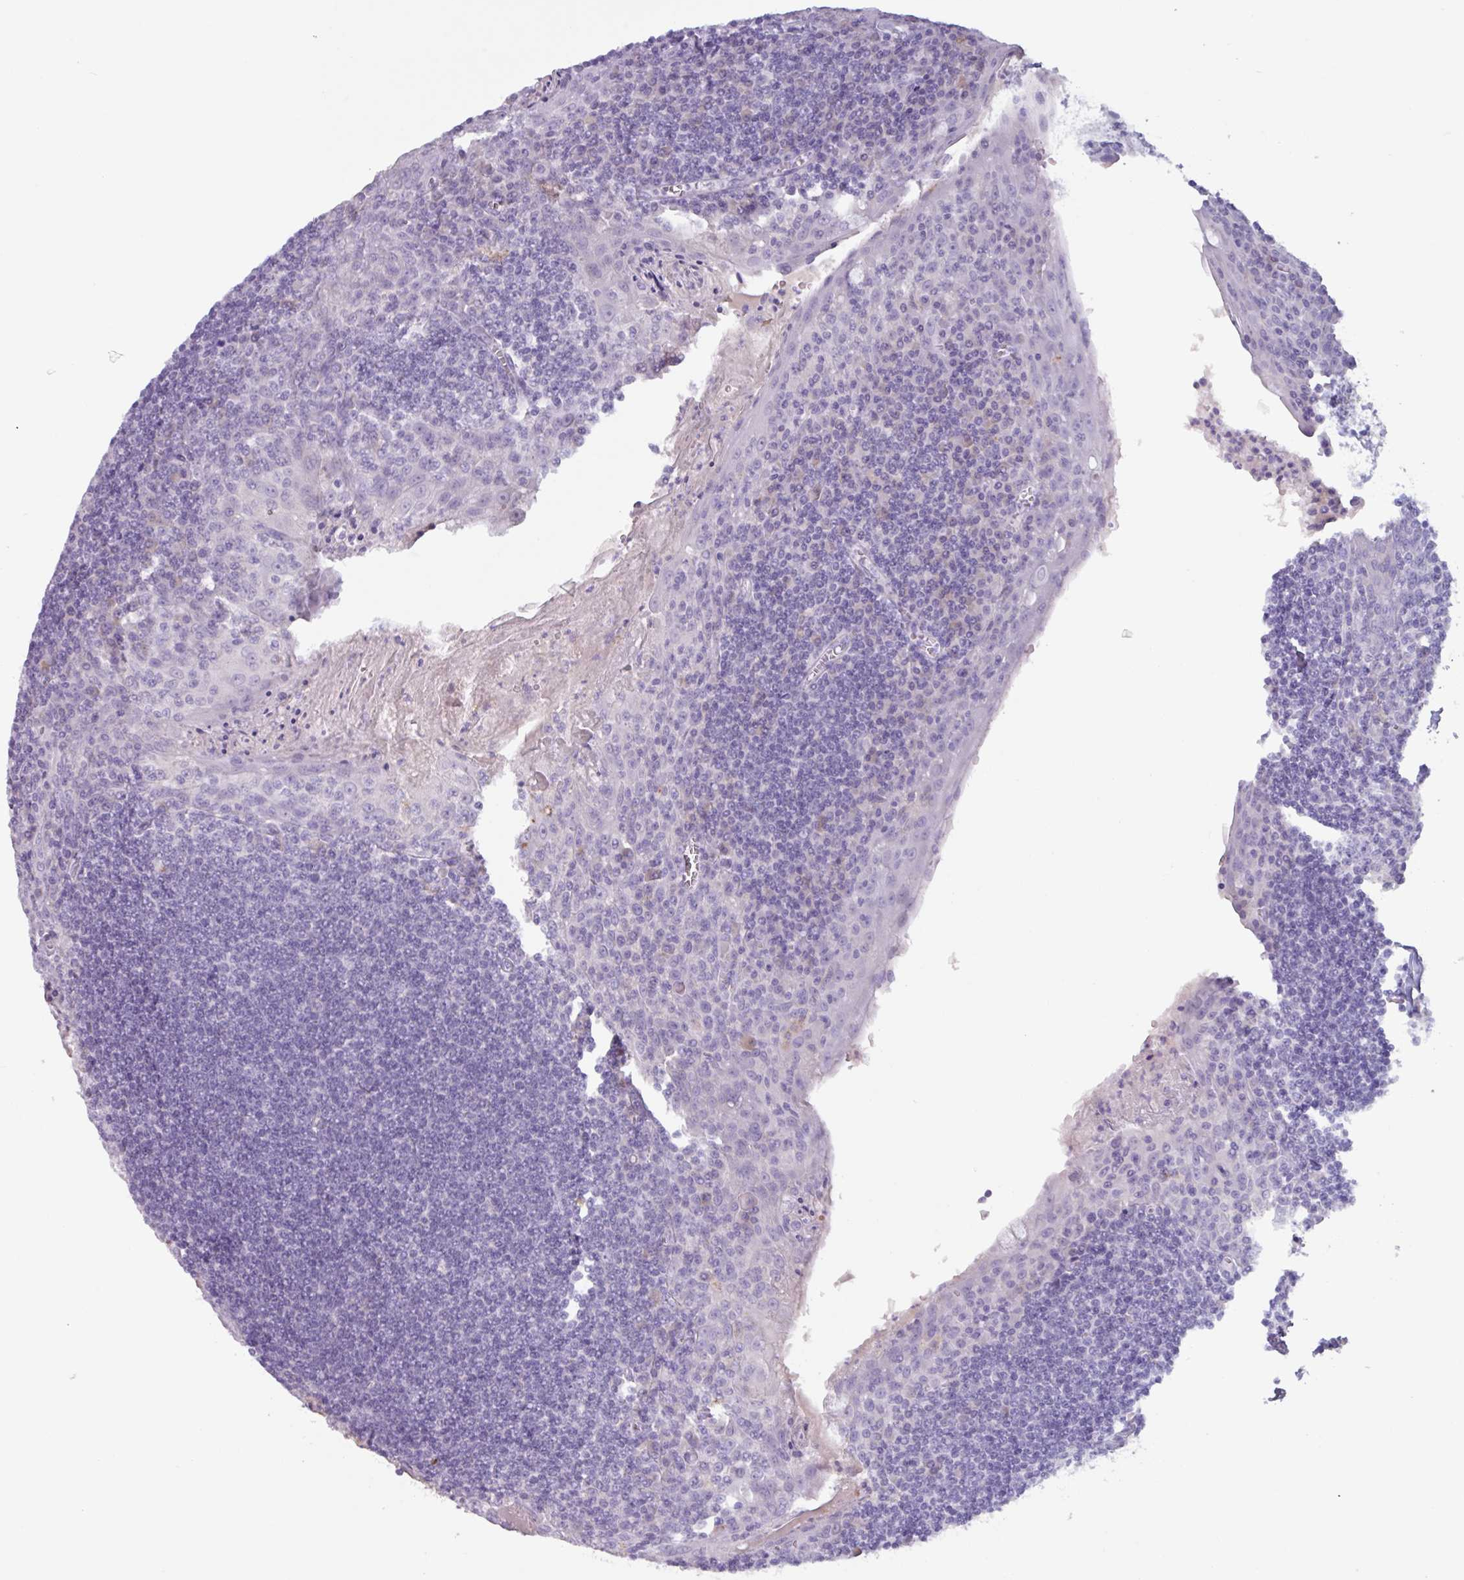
{"staining": {"intensity": "negative", "quantity": "none", "location": "none"}, "tissue": "tonsil", "cell_type": "Germinal center cells", "image_type": "normal", "snomed": [{"axis": "morphology", "description": "Normal tissue, NOS"}, {"axis": "topography", "description": "Tonsil"}], "caption": "This is an immunohistochemistry image of benign tonsil. There is no expression in germinal center cells.", "gene": "OR2T10", "patient": {"sex": "male", "age": 27}}